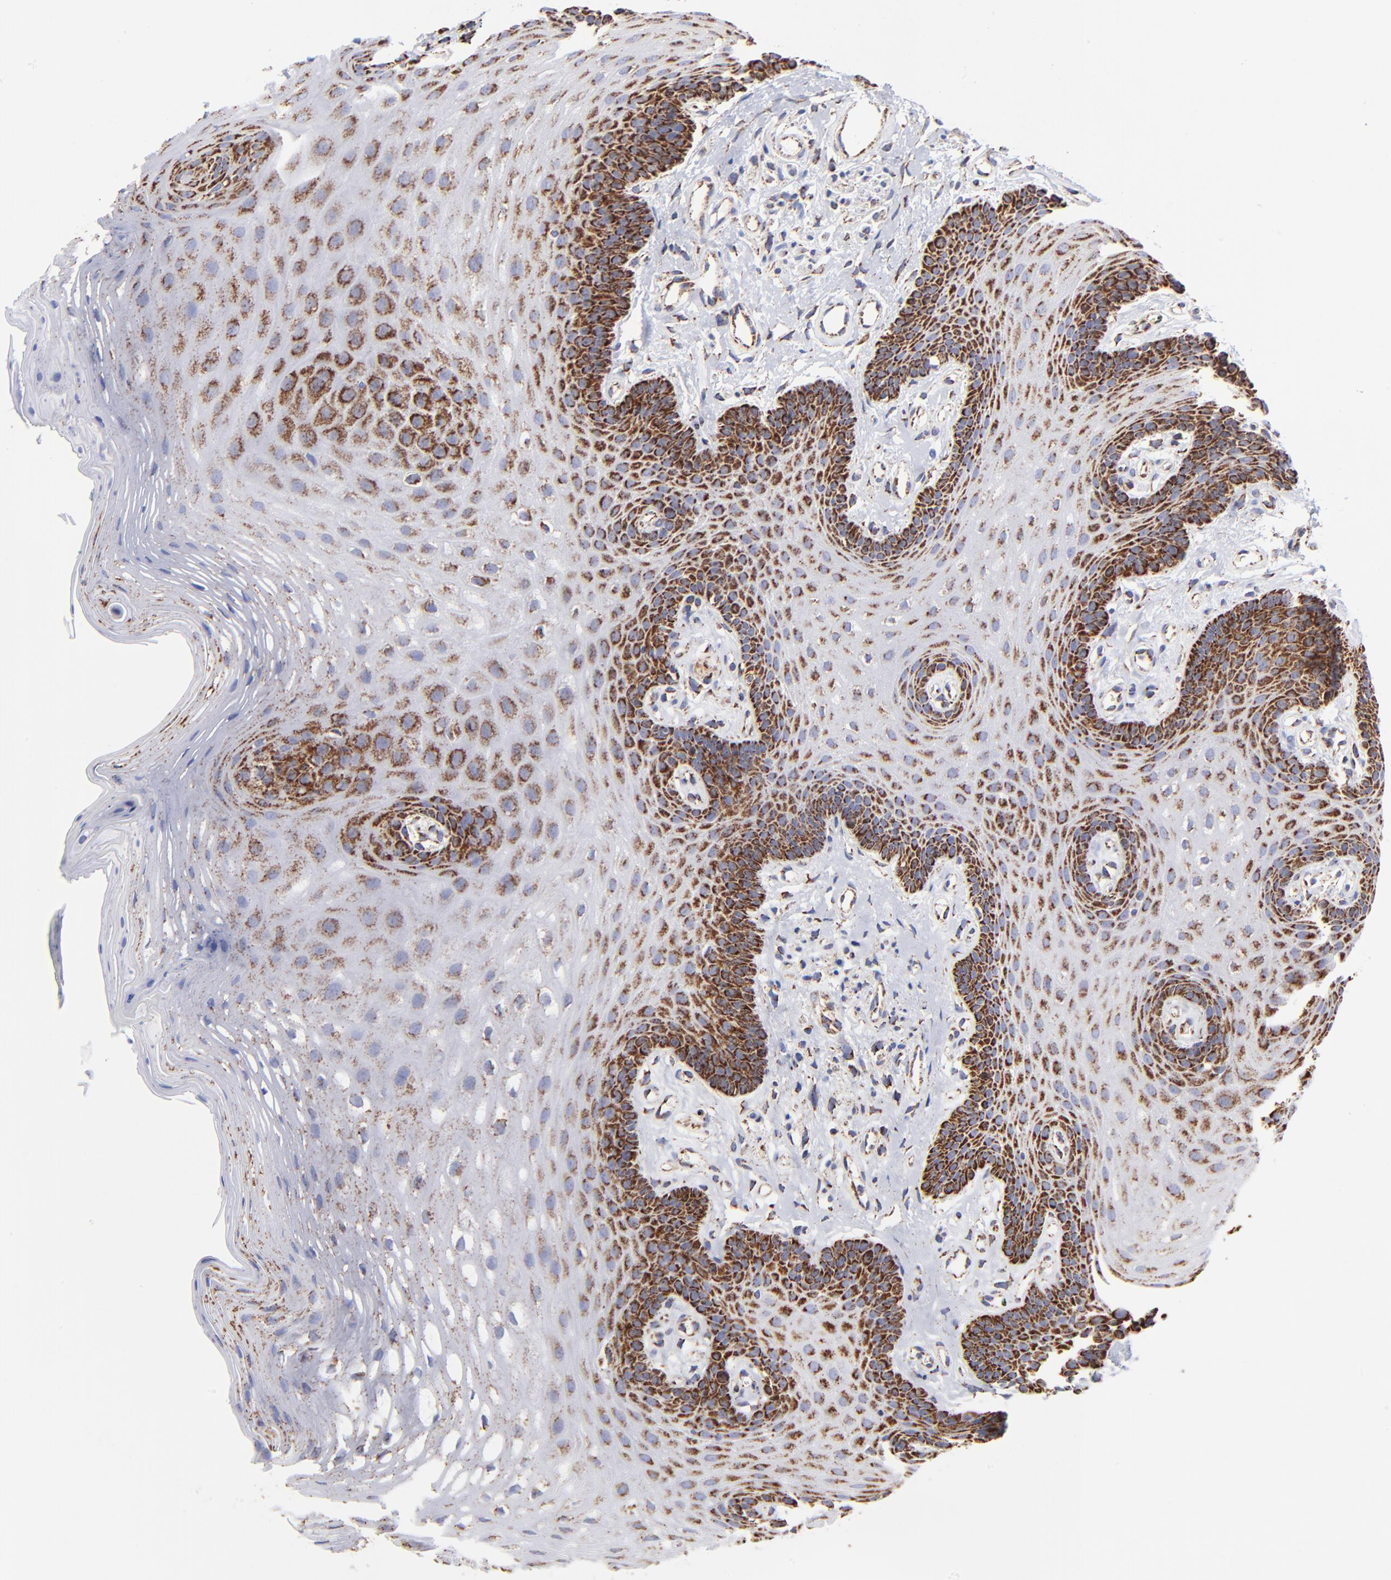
{"staining": {"intensity": "strong", "quantity": ">75%", "location": "cytoplasmic/membranous"}, "tissue": "oral mucosa", "cell_type": "Squamous epithelial cells", "image_type": "normal", "snomed": [{"axis": "morphology", "description": "Normal tissue, NOS"}, {"axis": "topography", "description": "Oral tissue"}], "caption": "Oral mucosa stained with DAB immunohistochemistry demonstrates high levels of strong cytoplasmic/membranous expression in about >75% of squamous epithelial cells. The staining was performed using DAB (3,3'-diaminobenzidine), with brown indicating positive protein expression. Nuclei are stained blue with hematoxylin.", "gene": "PHB1", "patient": {"sex": "male", "age": 62}}